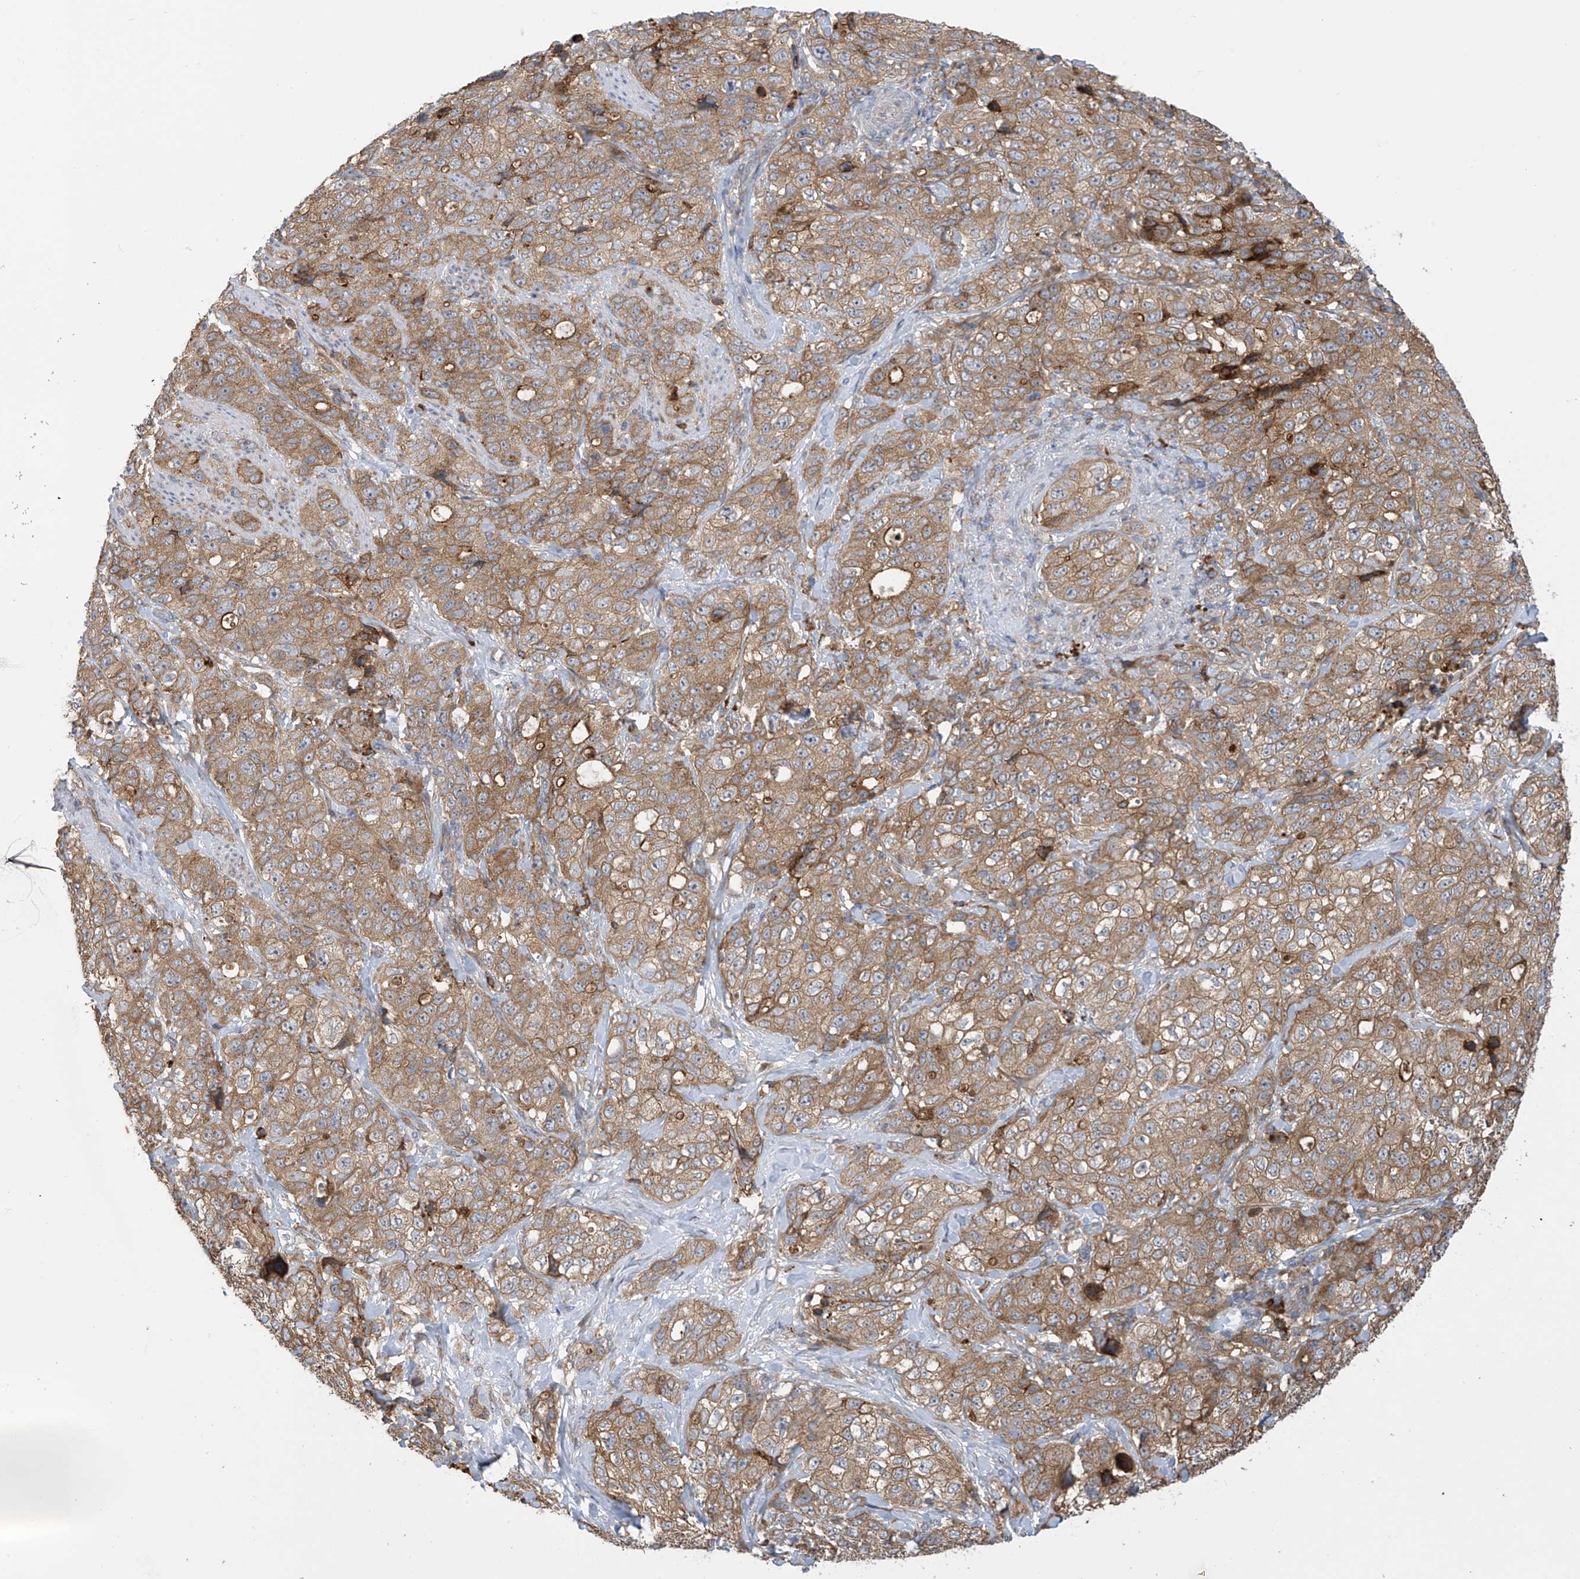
{"staining": {"intensity": "moderate", "quantity": ">75%", "location": "cytoplasmic/membranous"}, "tissue": "stomach cancer", "cell_type": "Tumor cells", "image_type": "cancer", "snomed": [{"axis": "morphology", "description": "Adenocarcinoma, NOS"}, {"axis": "topography", "description": "Stomach"}], "caption": "The micrograph demonstrates staining of adenocarcinoma (stomach), revealing moderate cytoplasmic/membranous protein staining (brown color) within tumor cells.", "gene": "KIAA1522", "patient": {"sex": "male", "age": 48}}